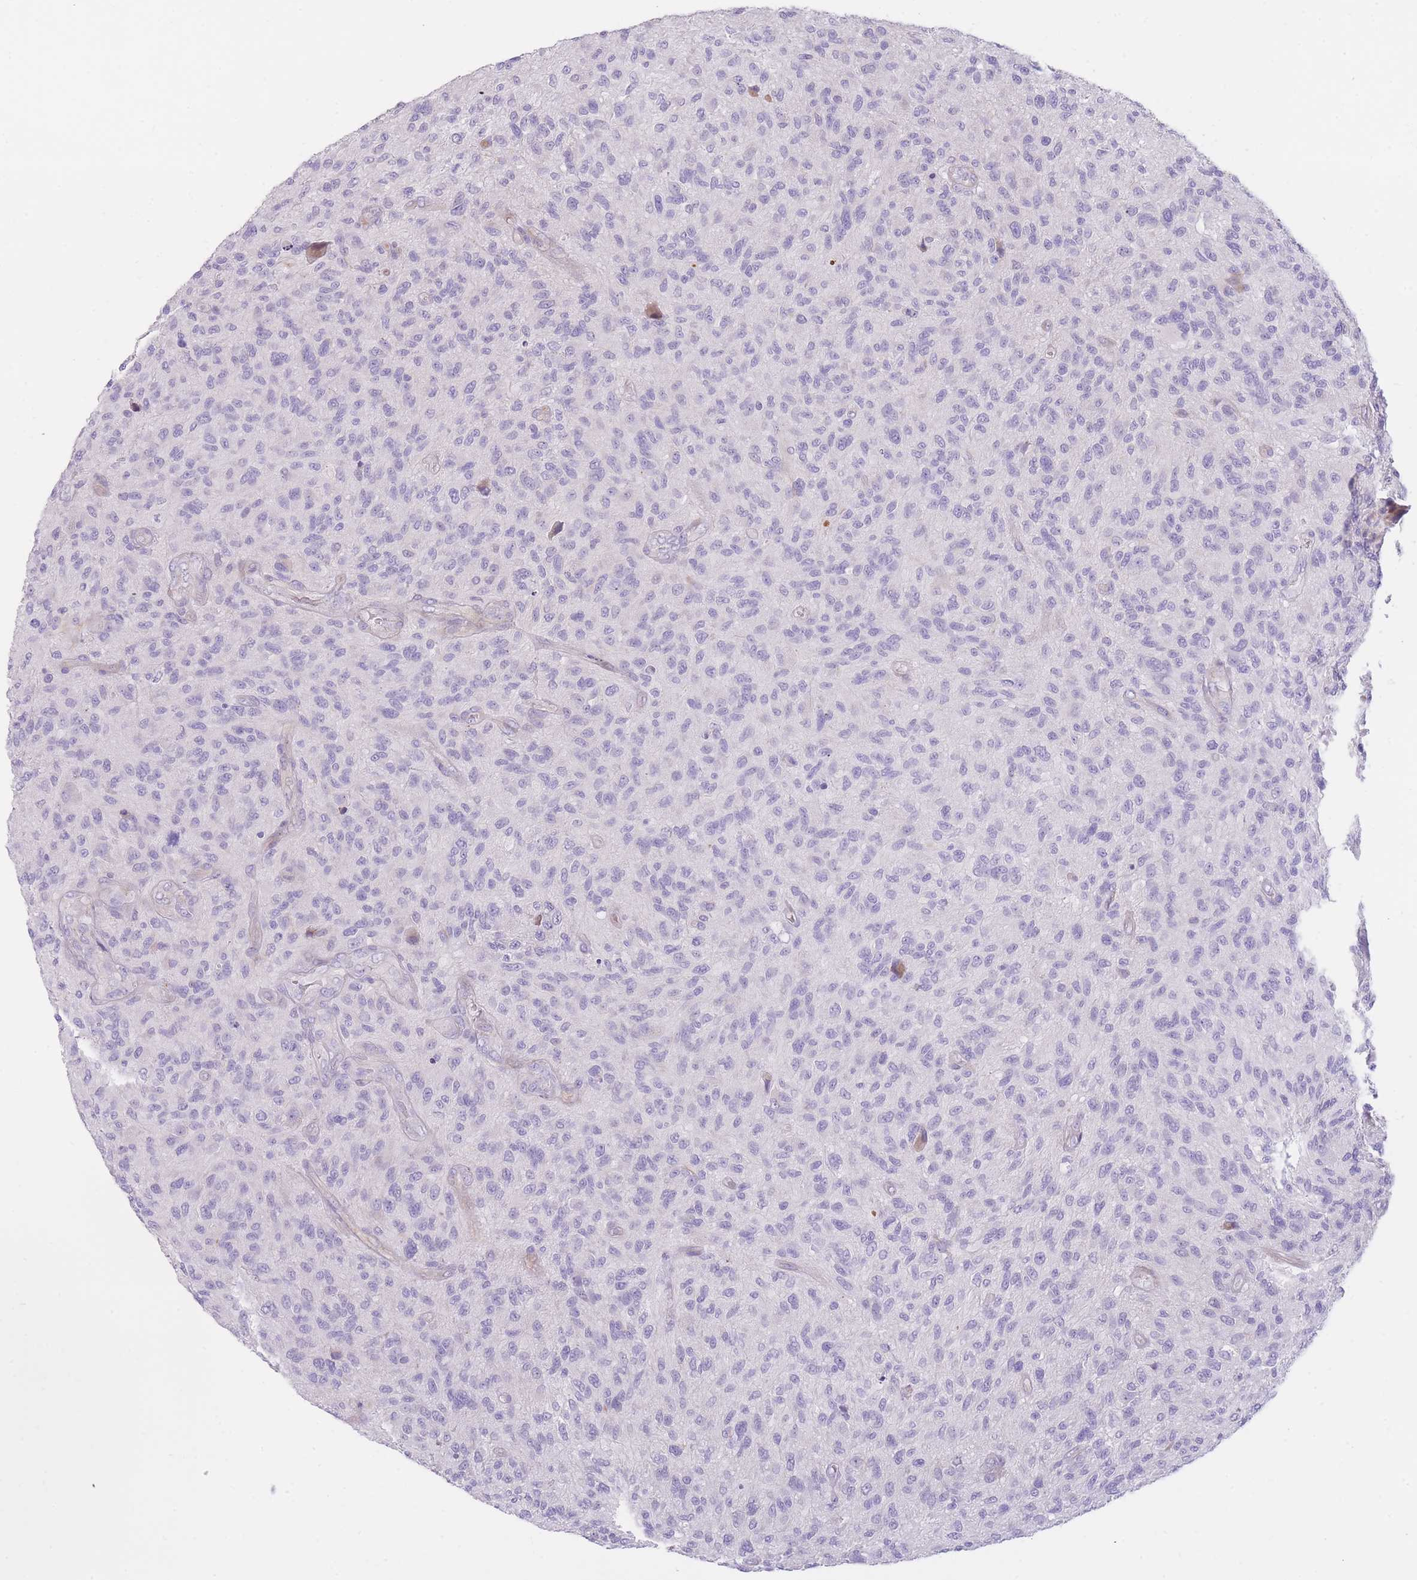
{"staining": {"intensity": "negative", "quantity": "none", "location": "none"}, "tissue": "glioma", "cell_type": "Tumor cells", "image_type": "cancer", "snomed": [{"axis": "morphology", "description": "Glioma, malignant, High grade"}, {"axis": "topography", "description": "Brain"}], "caption": "IHC histopathology image of human glioma stained for a protein (brown), which reveals no positivity in tumor cells.", "gene": "IMPG1", "patient": {"sex": "male", "age": 47}}